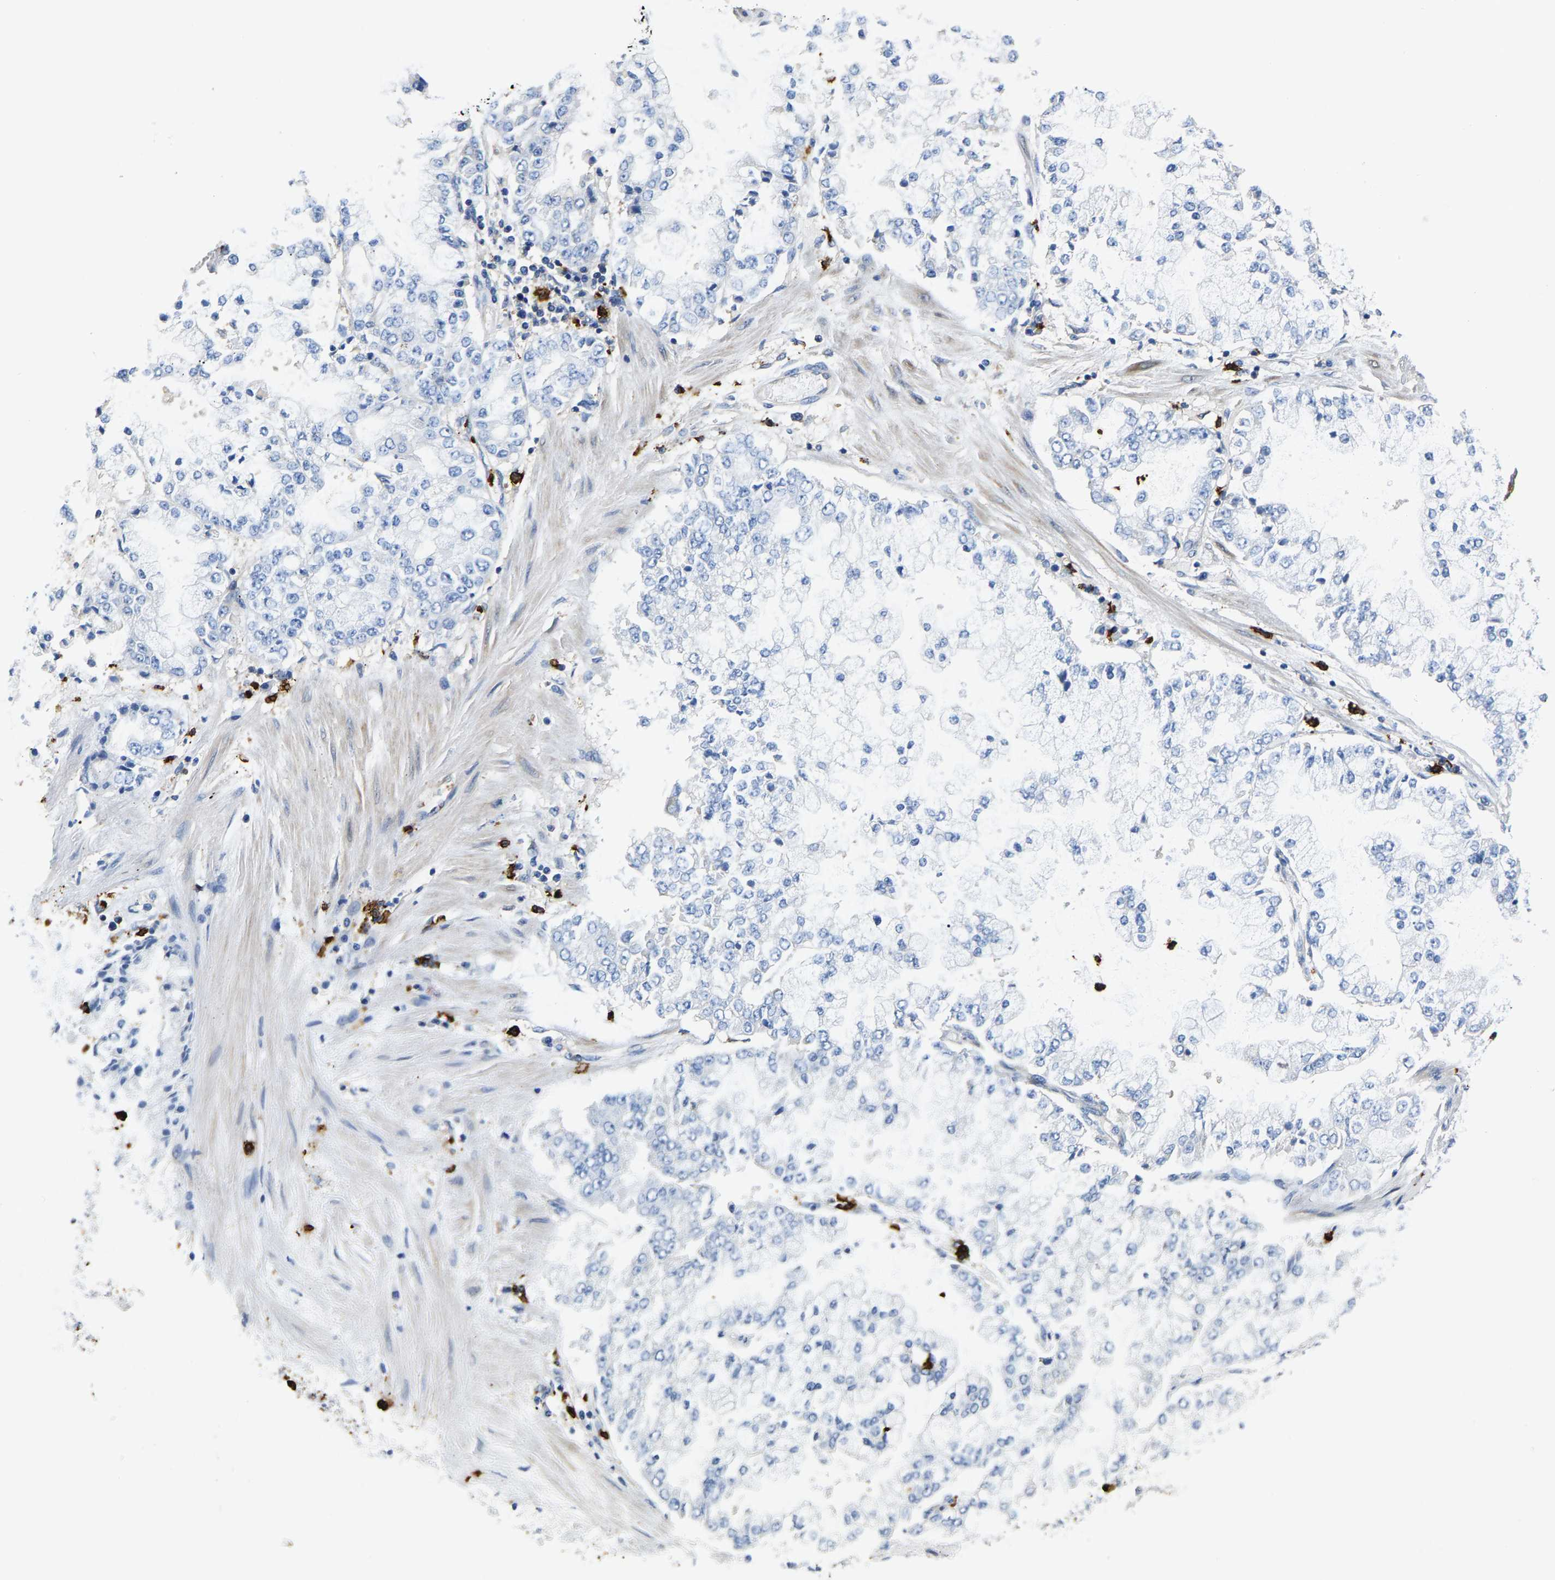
{"staining": {"intensity": "negative", "quantity": "none", "location": "none"}, "tissue": "stomach cancer", "cell_type": "Tumor cells", "image_type": "cancer", "snomed": [{"axis": "morphology", "description": "Adenocarcinoma, NOS"}, {"axis": "topography", "description": "Stomach"}], "caption": "Tumor cells are negative for brown protein staining in adenocarcinoma (stomach).", "gene": "TRAF6", "patient": {"sex": "male", "age": 76}}